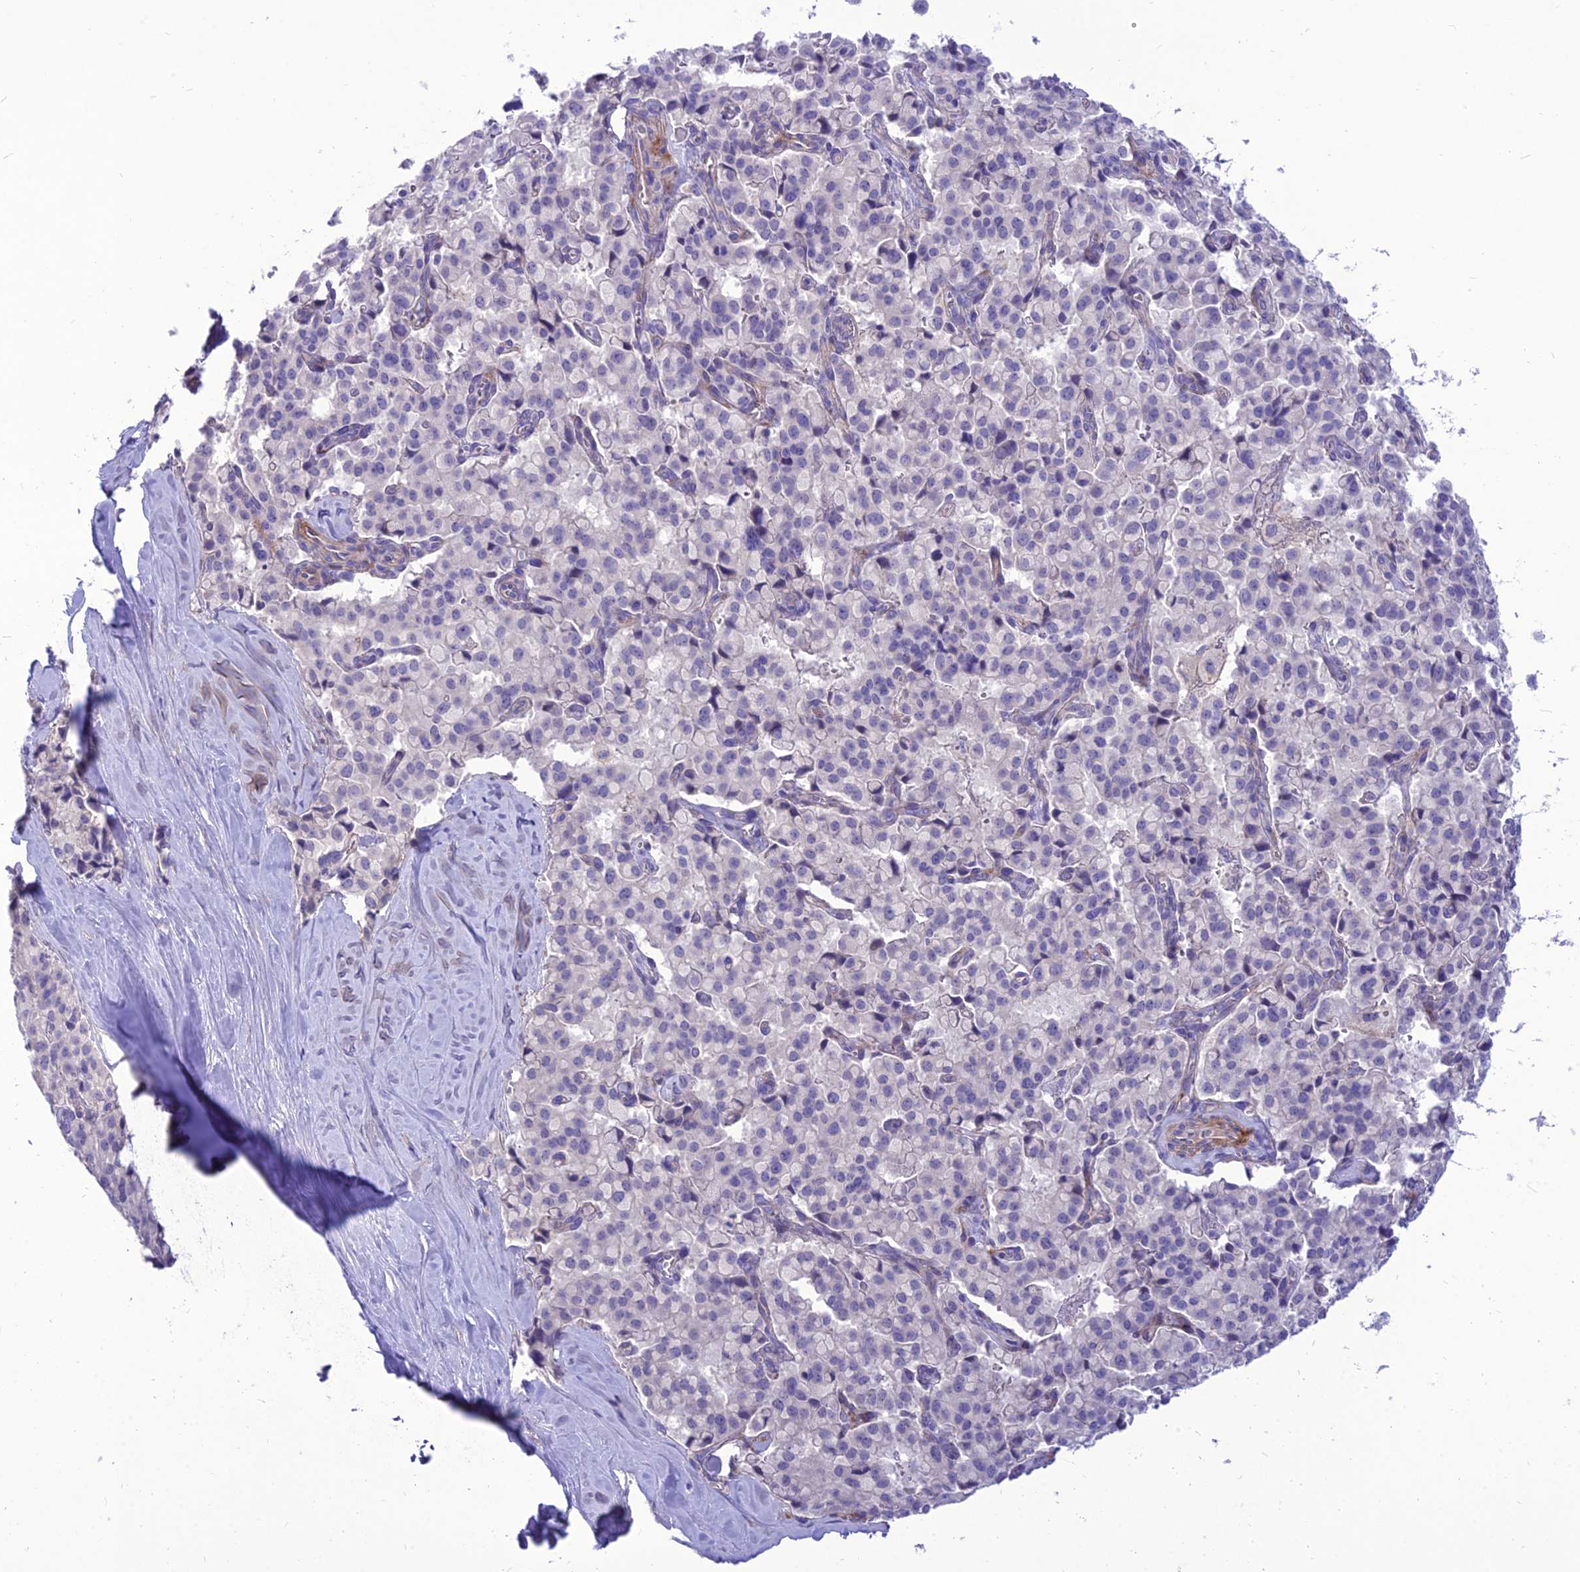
{"staining": {"intensity": "negative", "quantity": "none", "location": "none"}, "tissue": "pancreatic cancer", "cell_type": "Tumor cells", "image_type": "cancer", "snomed": [{"axis": "morphology", "description": "Adenocarcinoma, NOS"}, {"axis": "topography", "description": "Pancreas"}], "caption": "Immunohistochemistry histopathology image of human pancreatic cancer stained for a protein (brown), which demonstrates no expression in tumor cells. The staining was performed using DAB (3,3'-diaminobenzidine) to visualize the protein expression in brown, while the nuclei were stained in blue with hematoxylin (Magnification: 20x).", "gene": "TEKT3", "patient": {"sex": "male", "age": 65}}